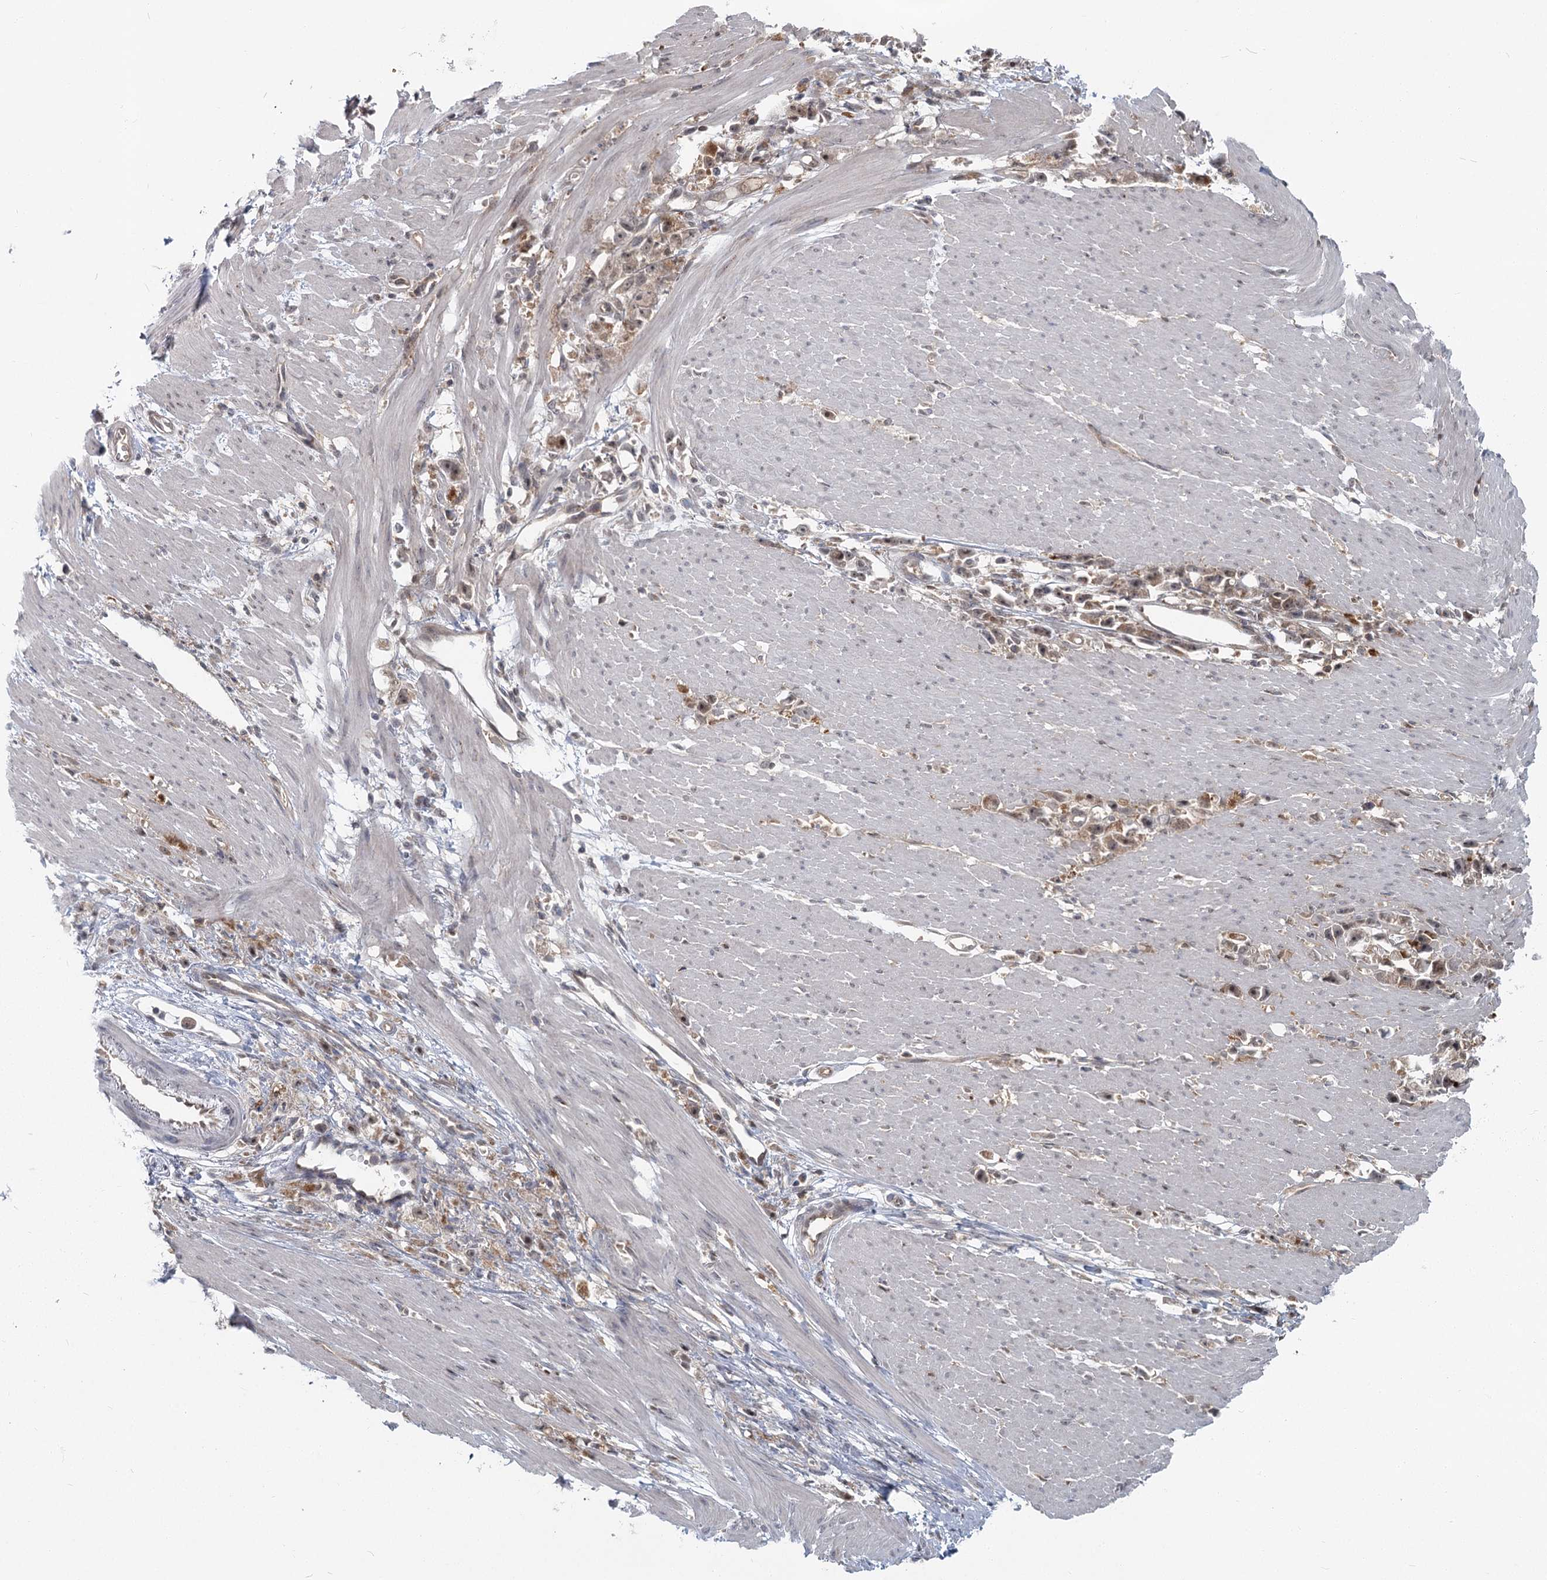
{"staining": {"intensity": "weak", "quantity": ">75%", "location": "cytoplasmic/membranous,nuclear"}, "tissue": "stomach cancer", "cell_type": "Tumor cells", "image_type": "cancer", "snomed": [{"axis": "morphology", "description": "Adenocarcinoma, NOS"}, {"axis": "topography", "description": "Stomach"}], "caption": "Stomach cancer tissue exhibits weak cytoplasmic/membranous and nuclear positivity in approximately >75% of tumor cells (Brightfield microscopy of DAB IHC at high magnification).", "gene": "THNSL1", "patient": {"sex": "female", "age": 59}}